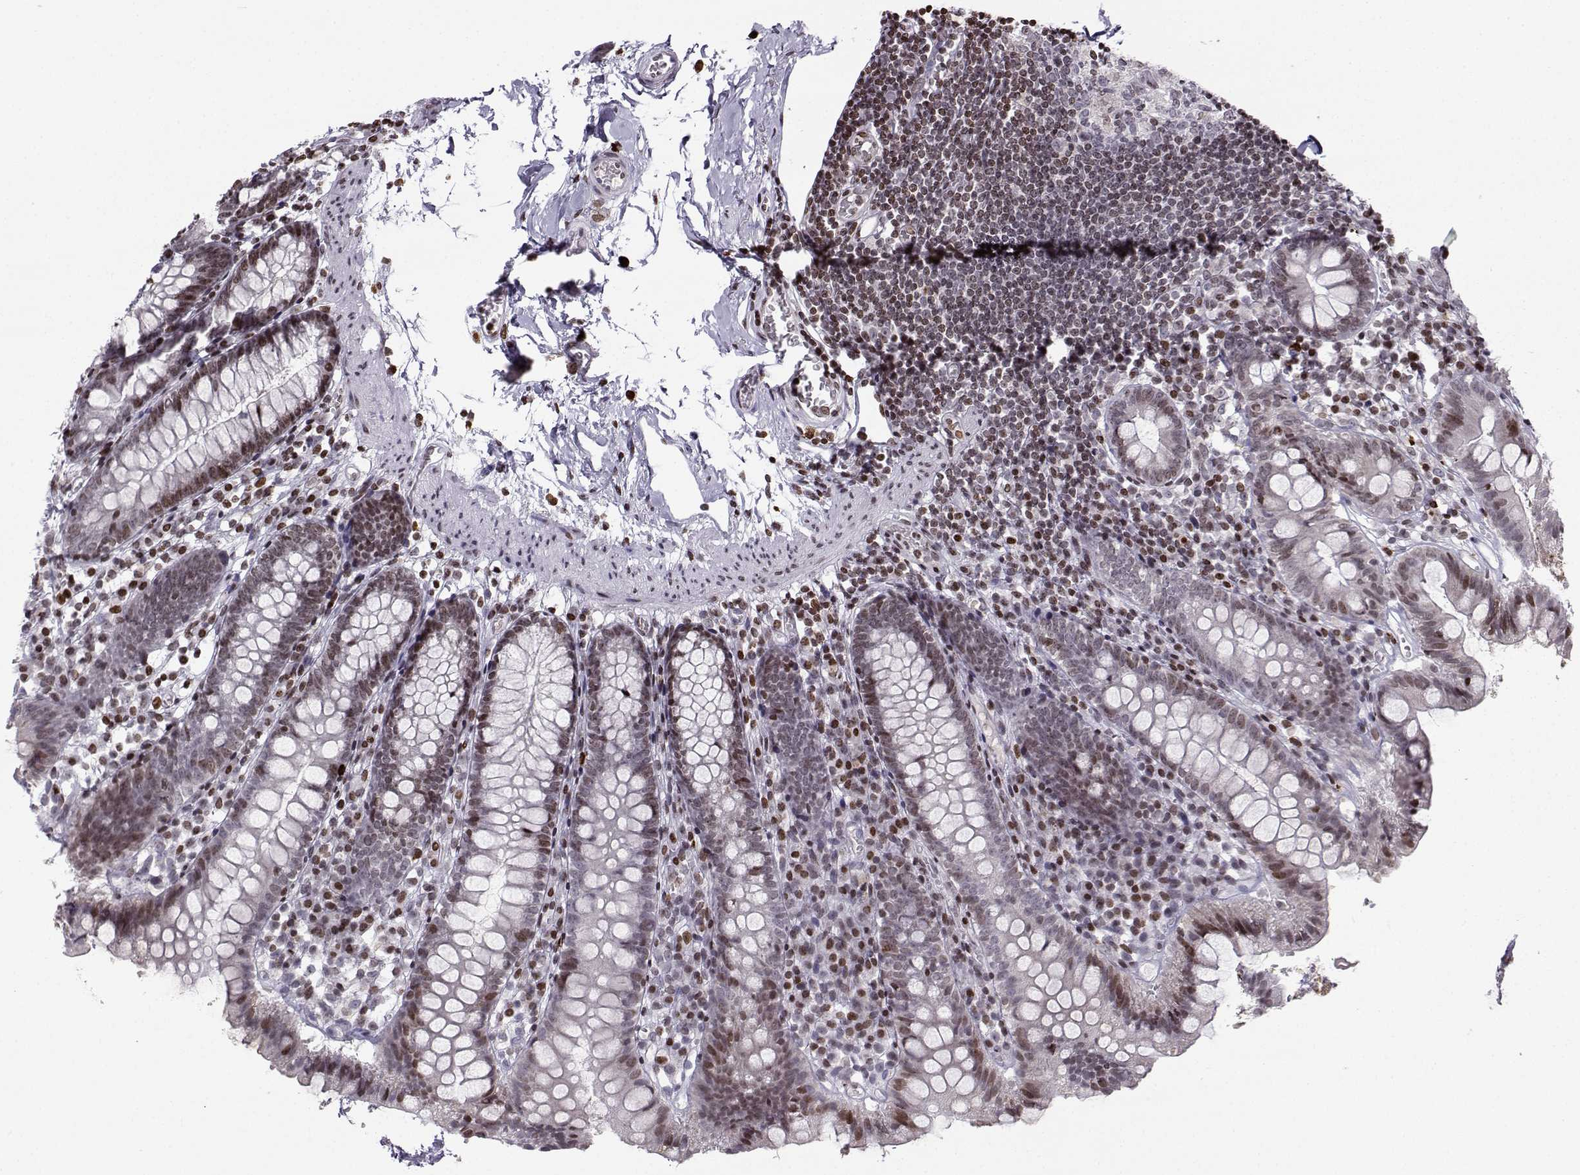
{"staining": {"intensity": "moderate", "quantity": "25%-75%", "location": "cytoplasmic/membranous,nuclear"}, "tissue": "small intestine", "cell_type": "Glandular cells", "image_type": "normal", "snomed": [{"axis": "morphology", "description": "Normal tissue, NOS"}, {"axis": "topography", "description": "Small intestine"}], "caption": "A micrograph of human small intestine stained for a protein demonstrates moderate cytoplasmic/membranous,nuclear brown staining in glandular cells. Using DAB (brown) and hematoxylin (blue) stains, captured at high magnification using brightfield microscopy.", "gene": "ZNF19", "patient": {"sex": "female", "age": 90}}